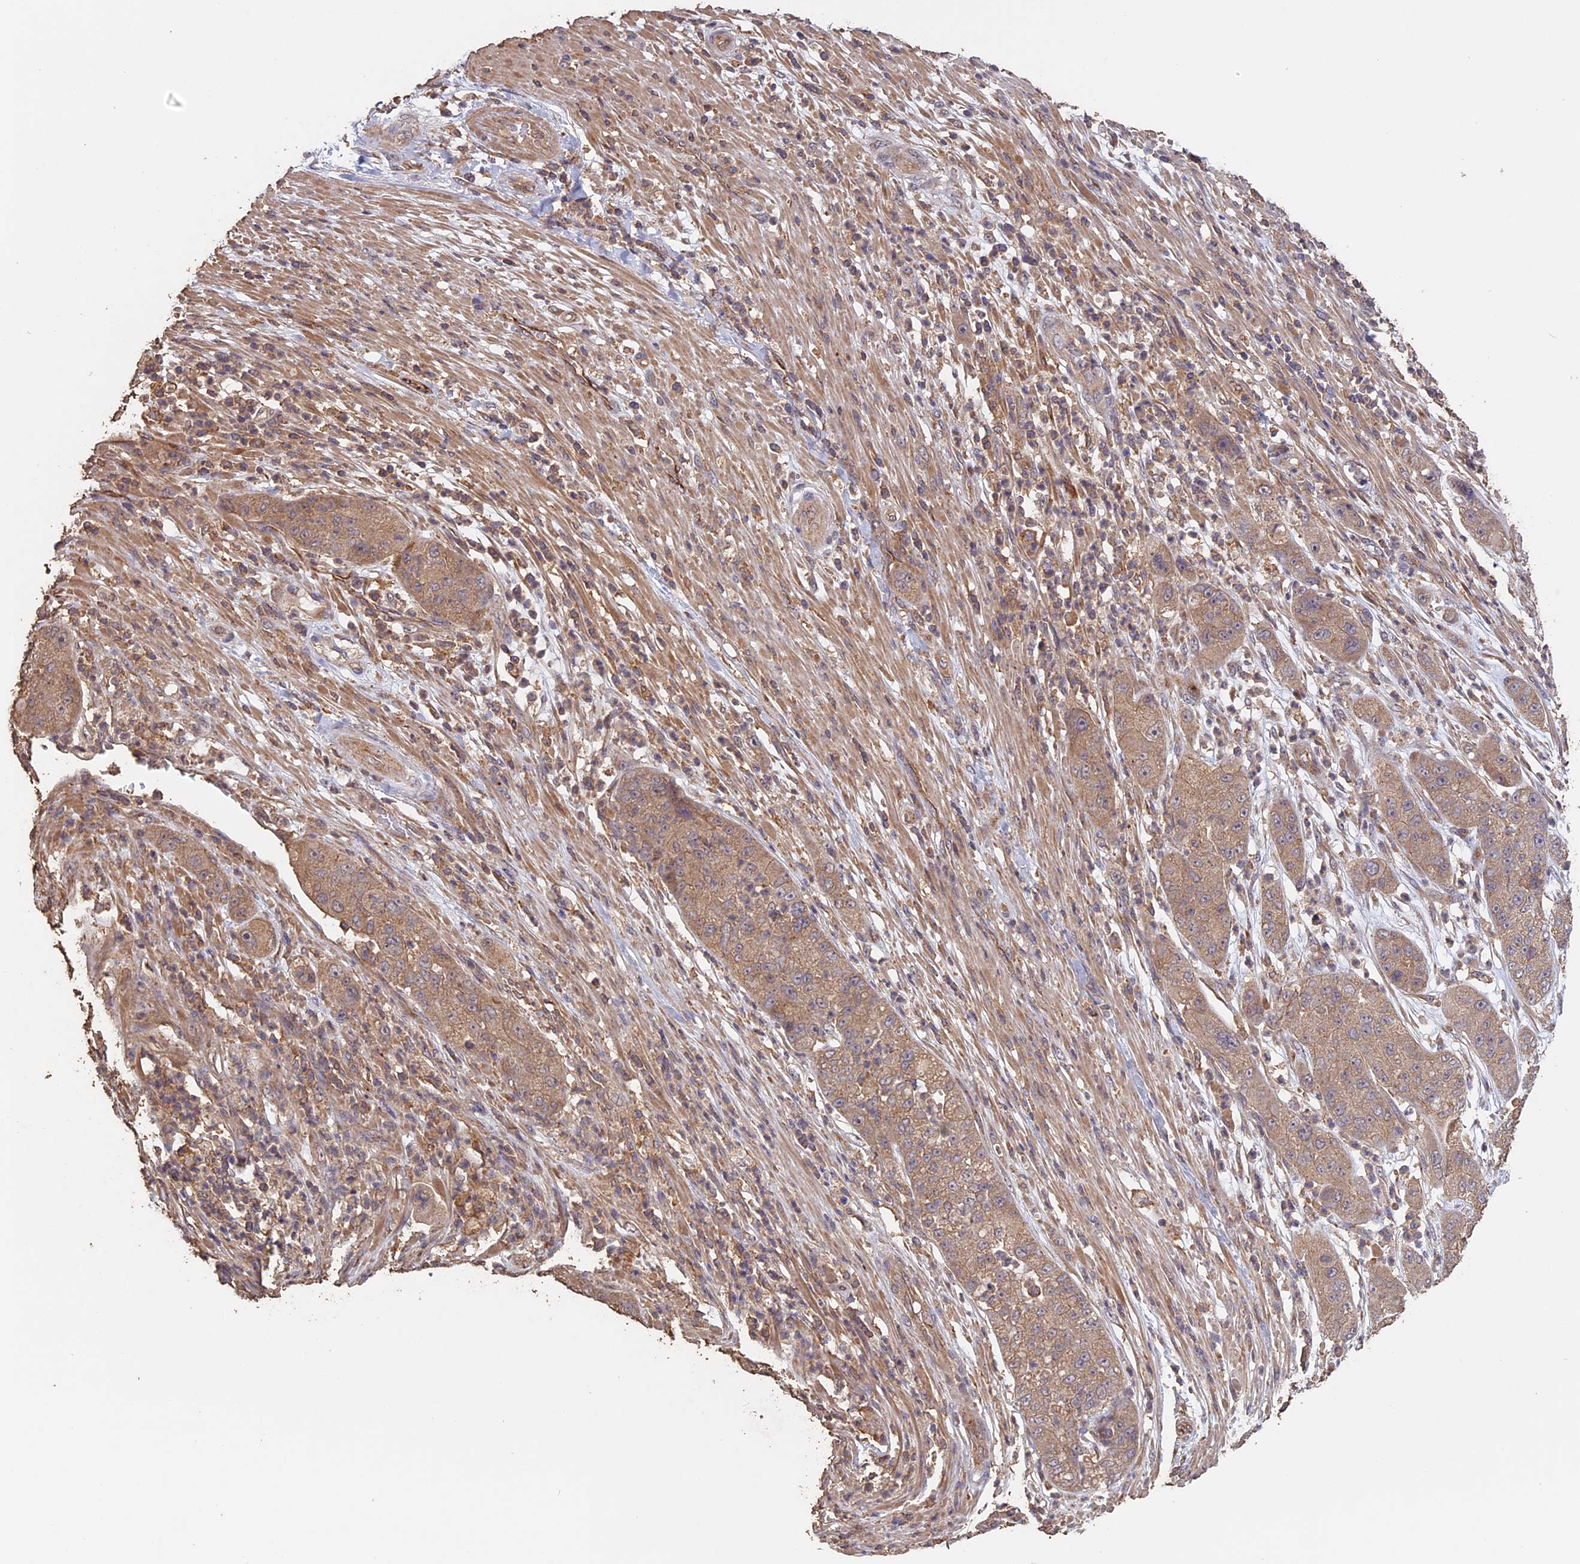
{"staining": {"intensity": "moderate", "quantity": ">75%", "location": "cytoplasmic/membranous"}, "tissue": "pancreatic cancer", "cell_type": "Tumor cells", "image_type": "cancer", "snomed": [{"axis": "morphology", "description": "Adenocarcinoma, NOS"}, {"axis": "topography", "description": "Pancreas"}], "caption": "Immunohistochemistry of human pancreatic cancer (adenocarcinoma) displays medium levels of moderate cytoplasmic/membranous expression in about >75% of tumor cells.", "gene": "PIGQ", "patient": {"sex": "female", "age": 78}}